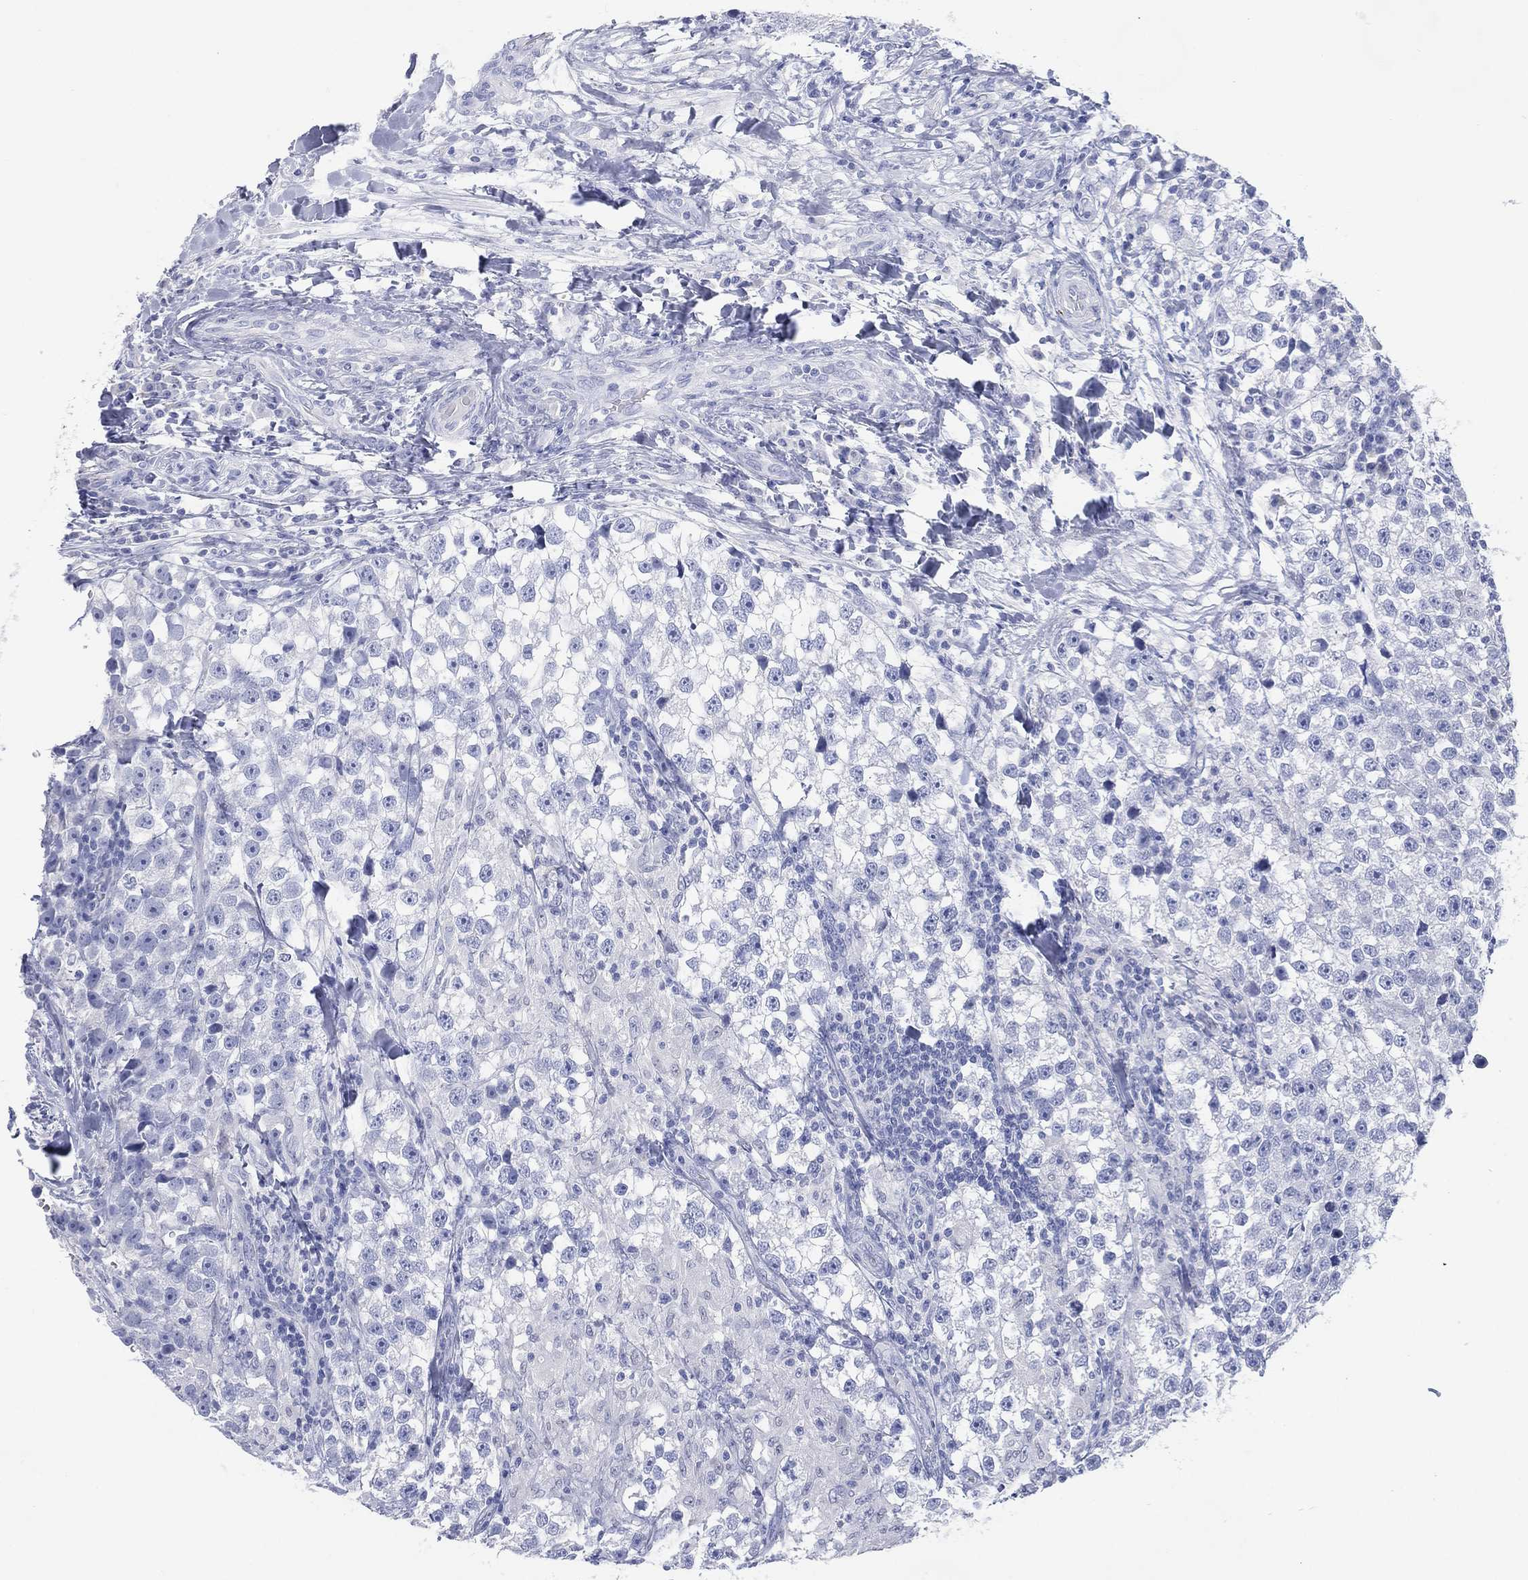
{"staining": {"intensity": "negative", "quantity": "none", "location": "none"}, "tissue": "testis cancer", "cell_type": "Tumor cells", "image_type": "cancer", "snomed": [{"axis": "morphology", "description": "Seminoma, NOS"}, {"axis": "topography", "description": "Testis"}], "caption": "Seminoma (testis) stained for a protein using immunohistochemistry (IHC) demonstrates no expression tumor cells.", "gene": "FMO1", "patient": {"sex": "male", "age": 46}}